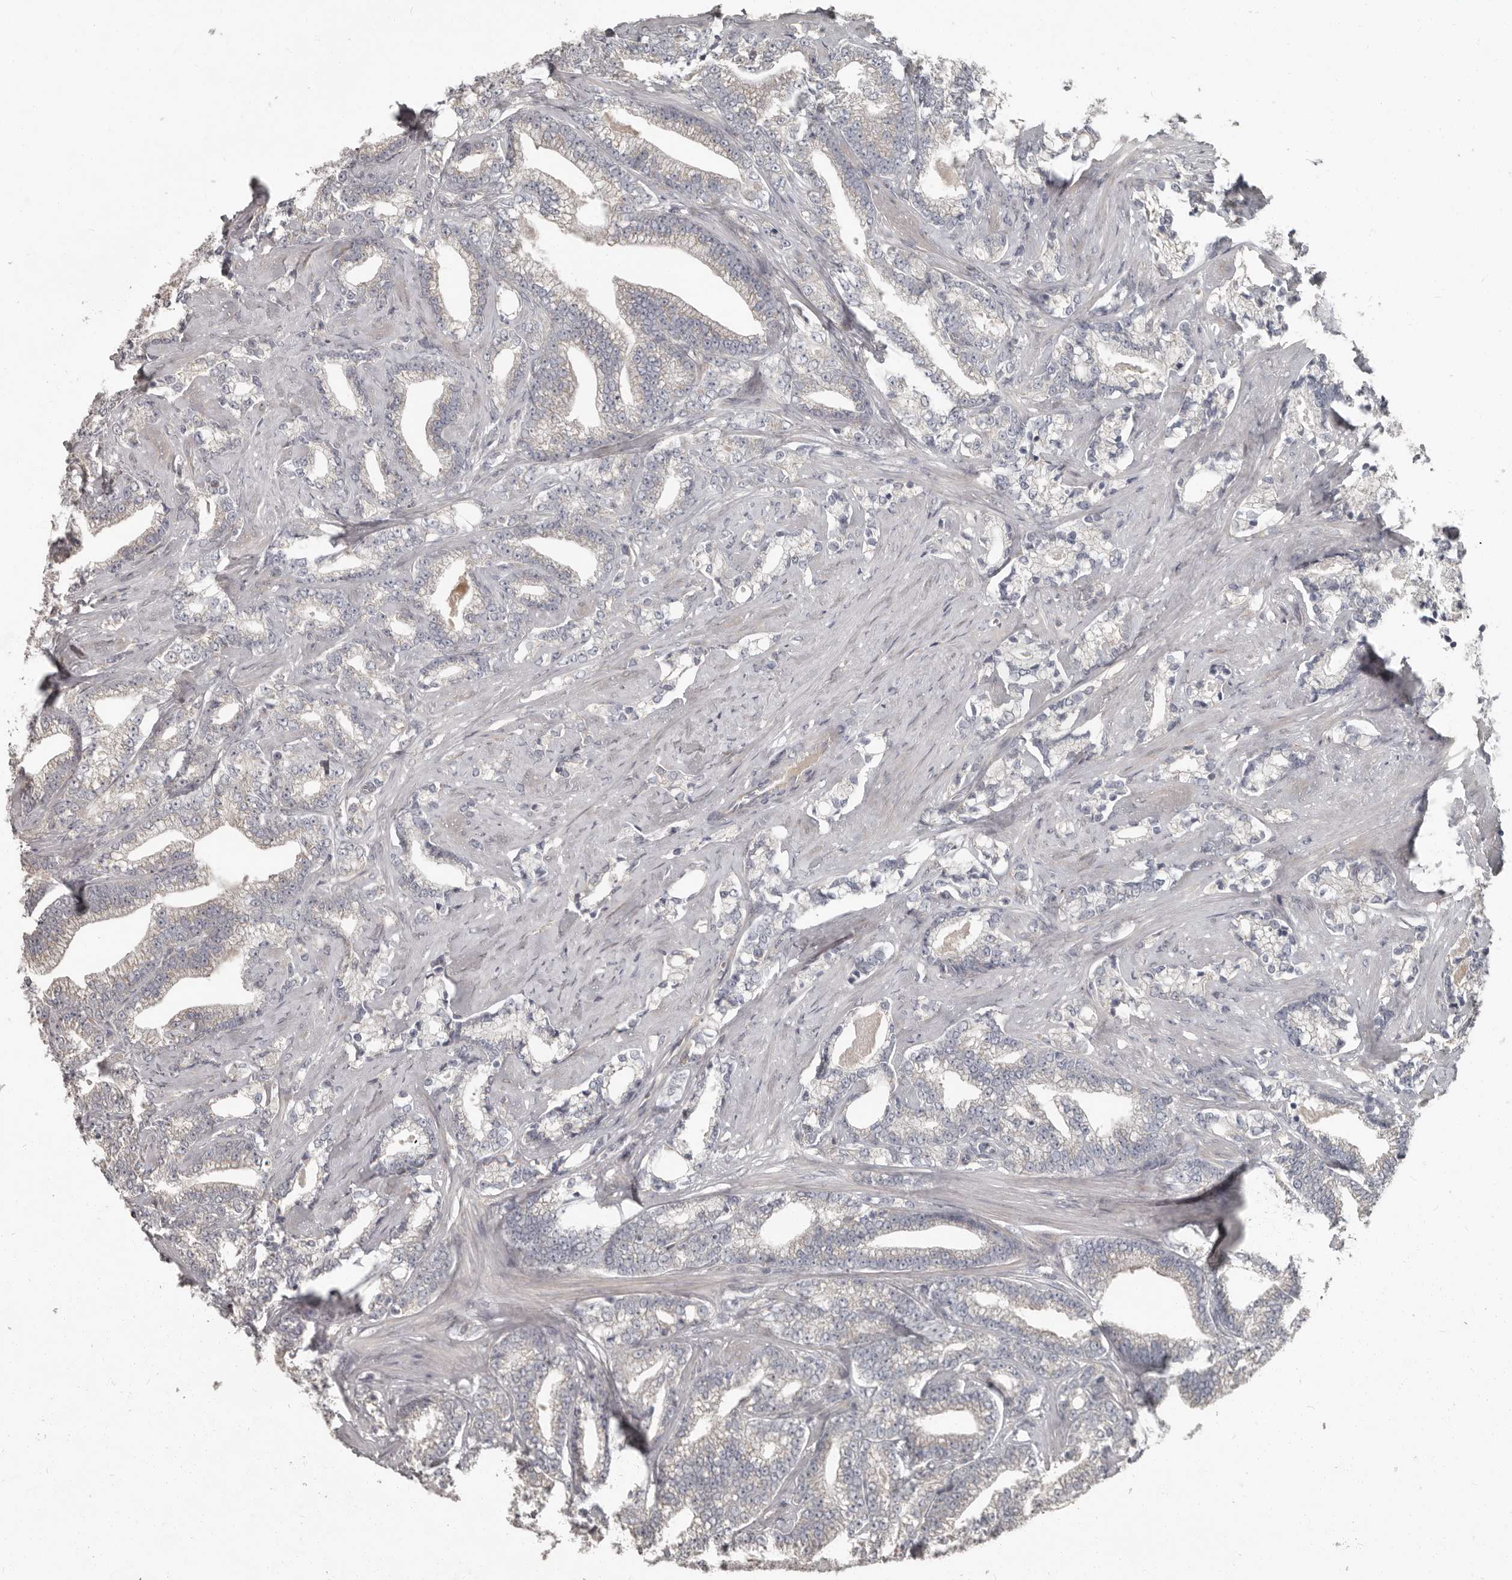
{"staining": {"intensity": "negative", "quantity": "none", "location": "none"}, "tissue": "prostate cancer", "cell_type": "Tumor cells", "image_type": "cancer", "snomed": [{"axis": "morphology", "description": "Adenocarcinoma, High grade"}, {"axis": "topography", "description": "Prostate and seminal vesicle, NOS"}], "caption": "The immunohistochemistry (IHC) micrograph has no significant expression in tumor cells of prostate cancer (high-grade adenocarcinoma) tissue. Brightfield microscopy of immunohistochemistry (IHC) stained with DAB (brown) and hematoxylin (blue), captured at high magnification.", "gene": "CA6", "patient": {"sex": "male", "age": 67}}